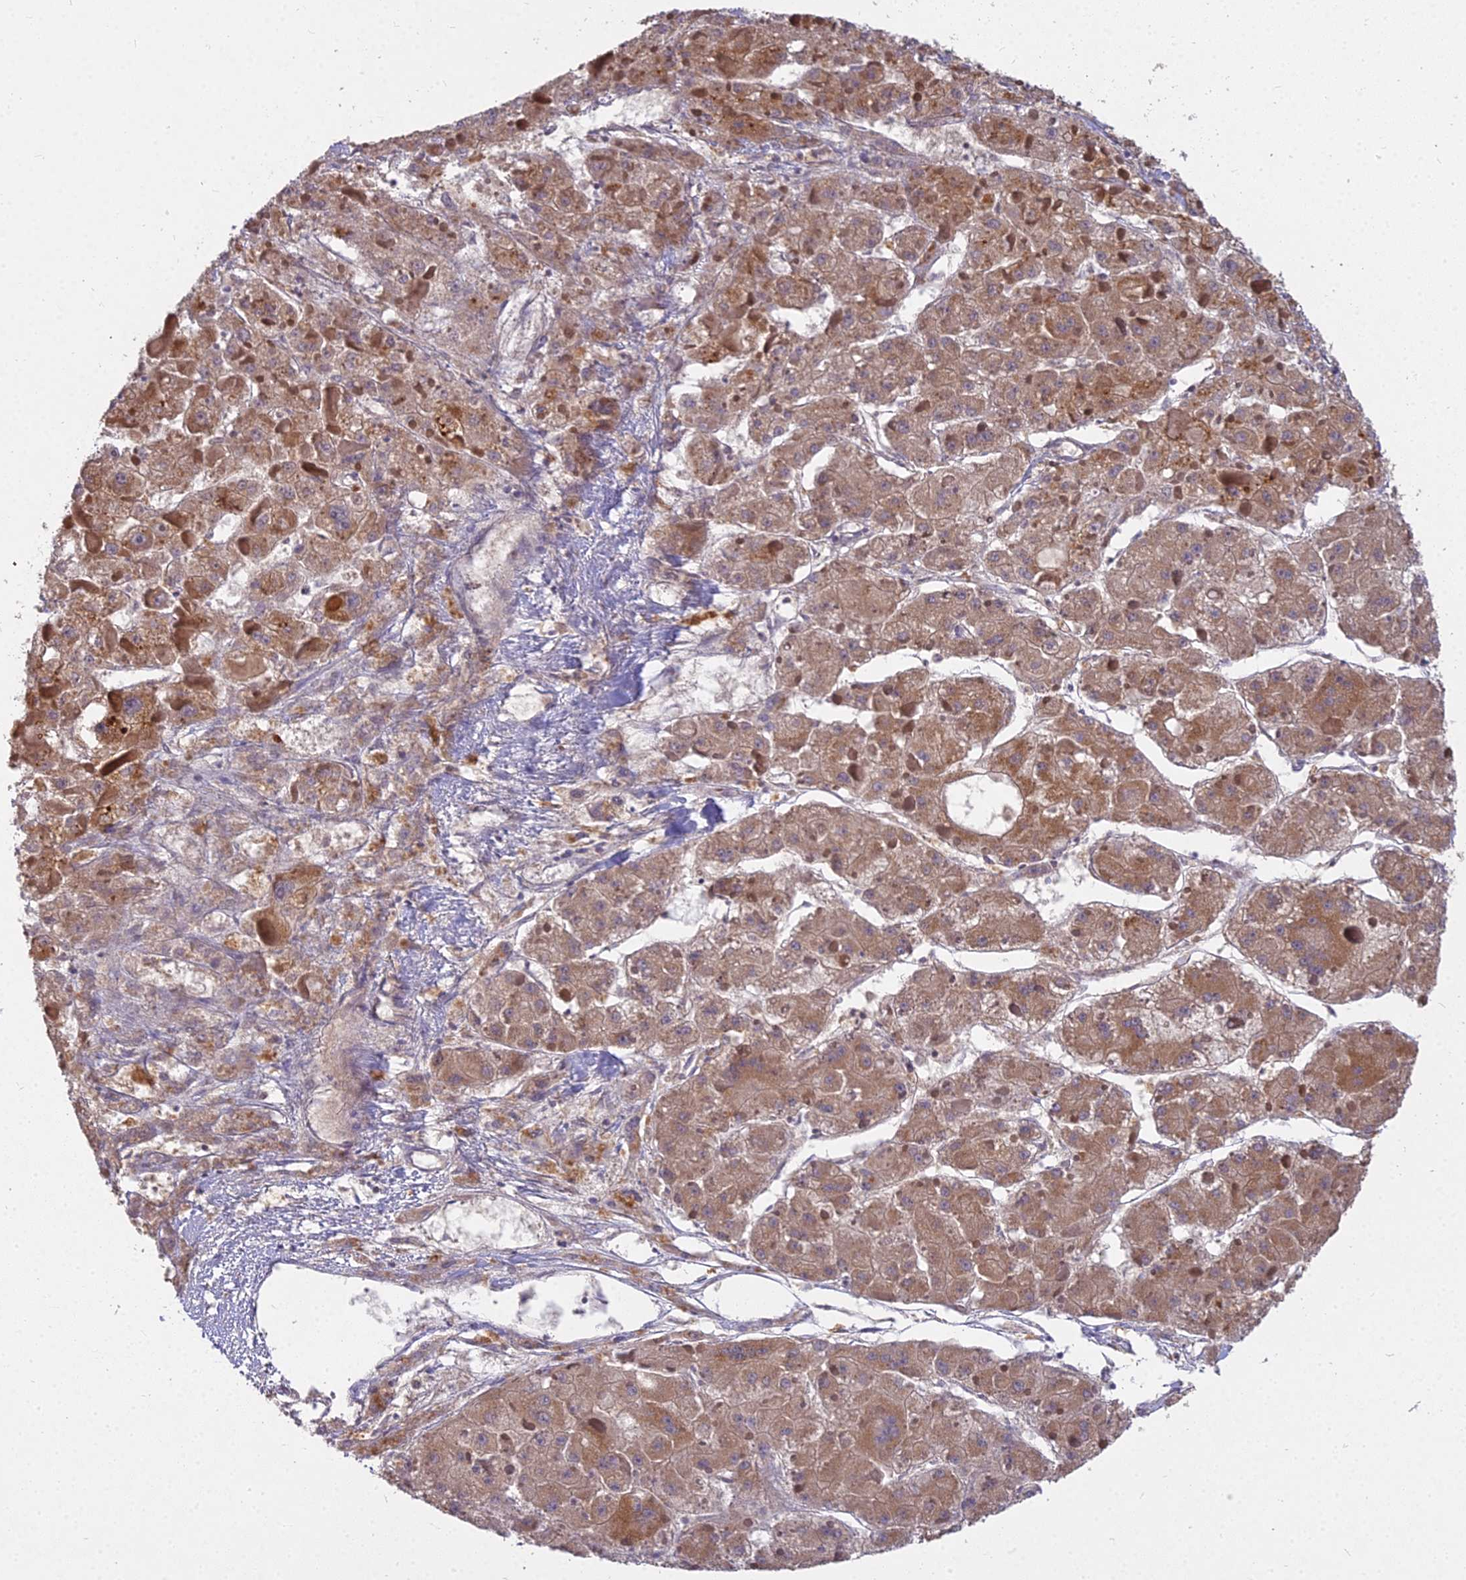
{"staining": {"intensity": "moderate", "quantity": ">75%", "location": "cytoplasmic/membranous"}, "tissue": "liver cancer", "cell_type": "Tumor cells", "image_type": "cancer", "snomed": [{"axis": "morphology", "description": "Carcinoma, Hepatocellular, NOS"}, {"axis": "topography", "description": "Liver"}], "caption": "Liver cancer stained with immunohistochemistry (IHC) displays moderate cytoplasmic/membranous staining in about >75% of tumor cells.", "gene": "MICU2", "patient": {"sex": "female", "age": 73}}